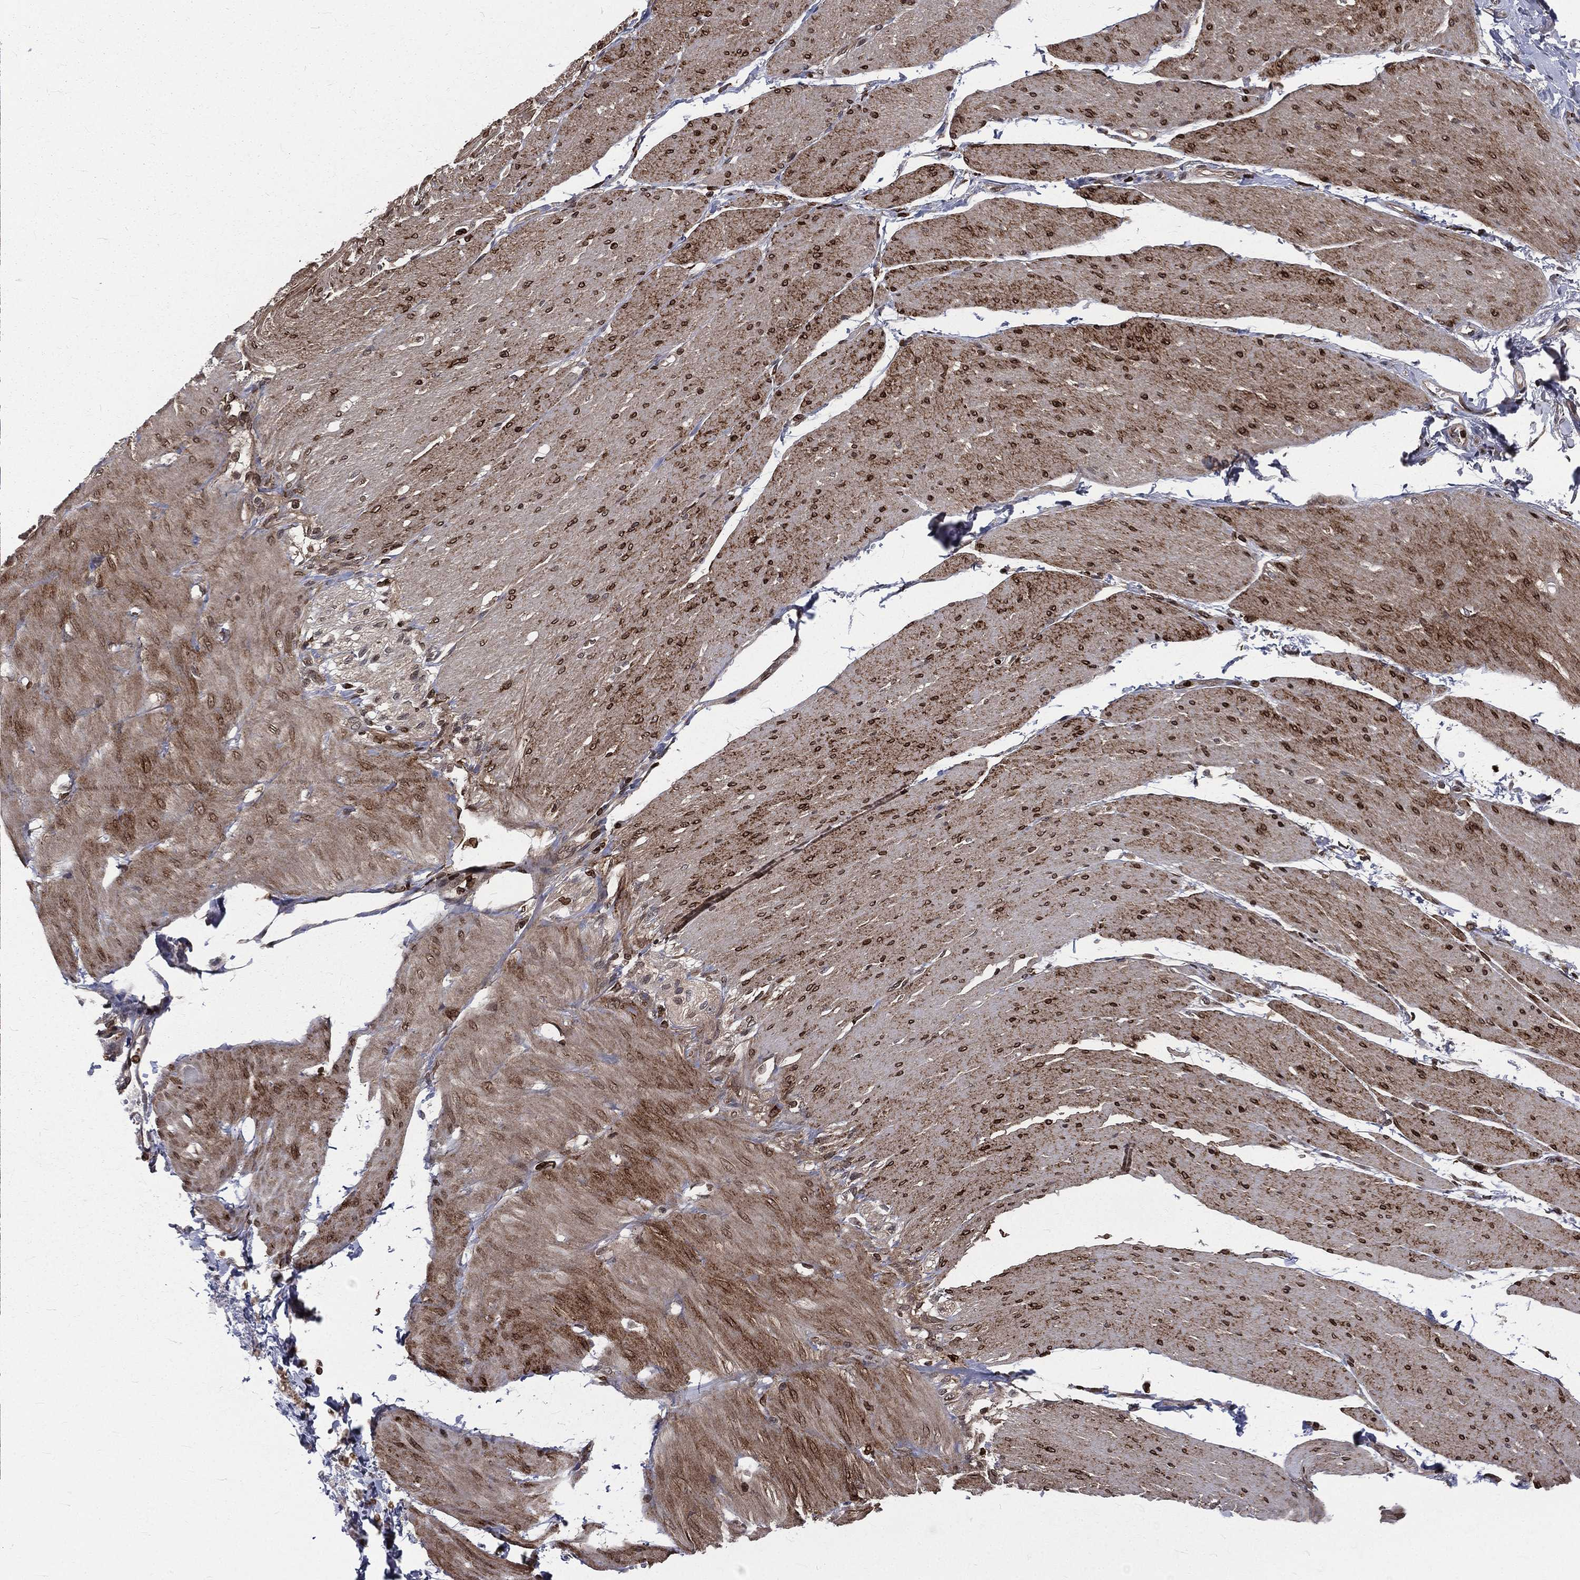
{"staining": {"intensity": "negative", "quantity": "none", "location": "none"}, "tissue": "adipose tissue", "cell_type": "Adipocytes", "image_type": "normal", "snomed": [{"axis": "morphology", "description": "Normal tissue, NOS"}, {"axis": "topography", "description": "Smooth muscle"}, {"axis": "topography", "description": "Duodenum"}, {"axis": "topography", "description": "Peripheral nerve tissue"}], "caption": "Protein analysis of unremarkable adipose tissue reveals no significant positivity in adipocytes.", "gene": "LBR", "patient": {"sex": "female", "age": 61}}